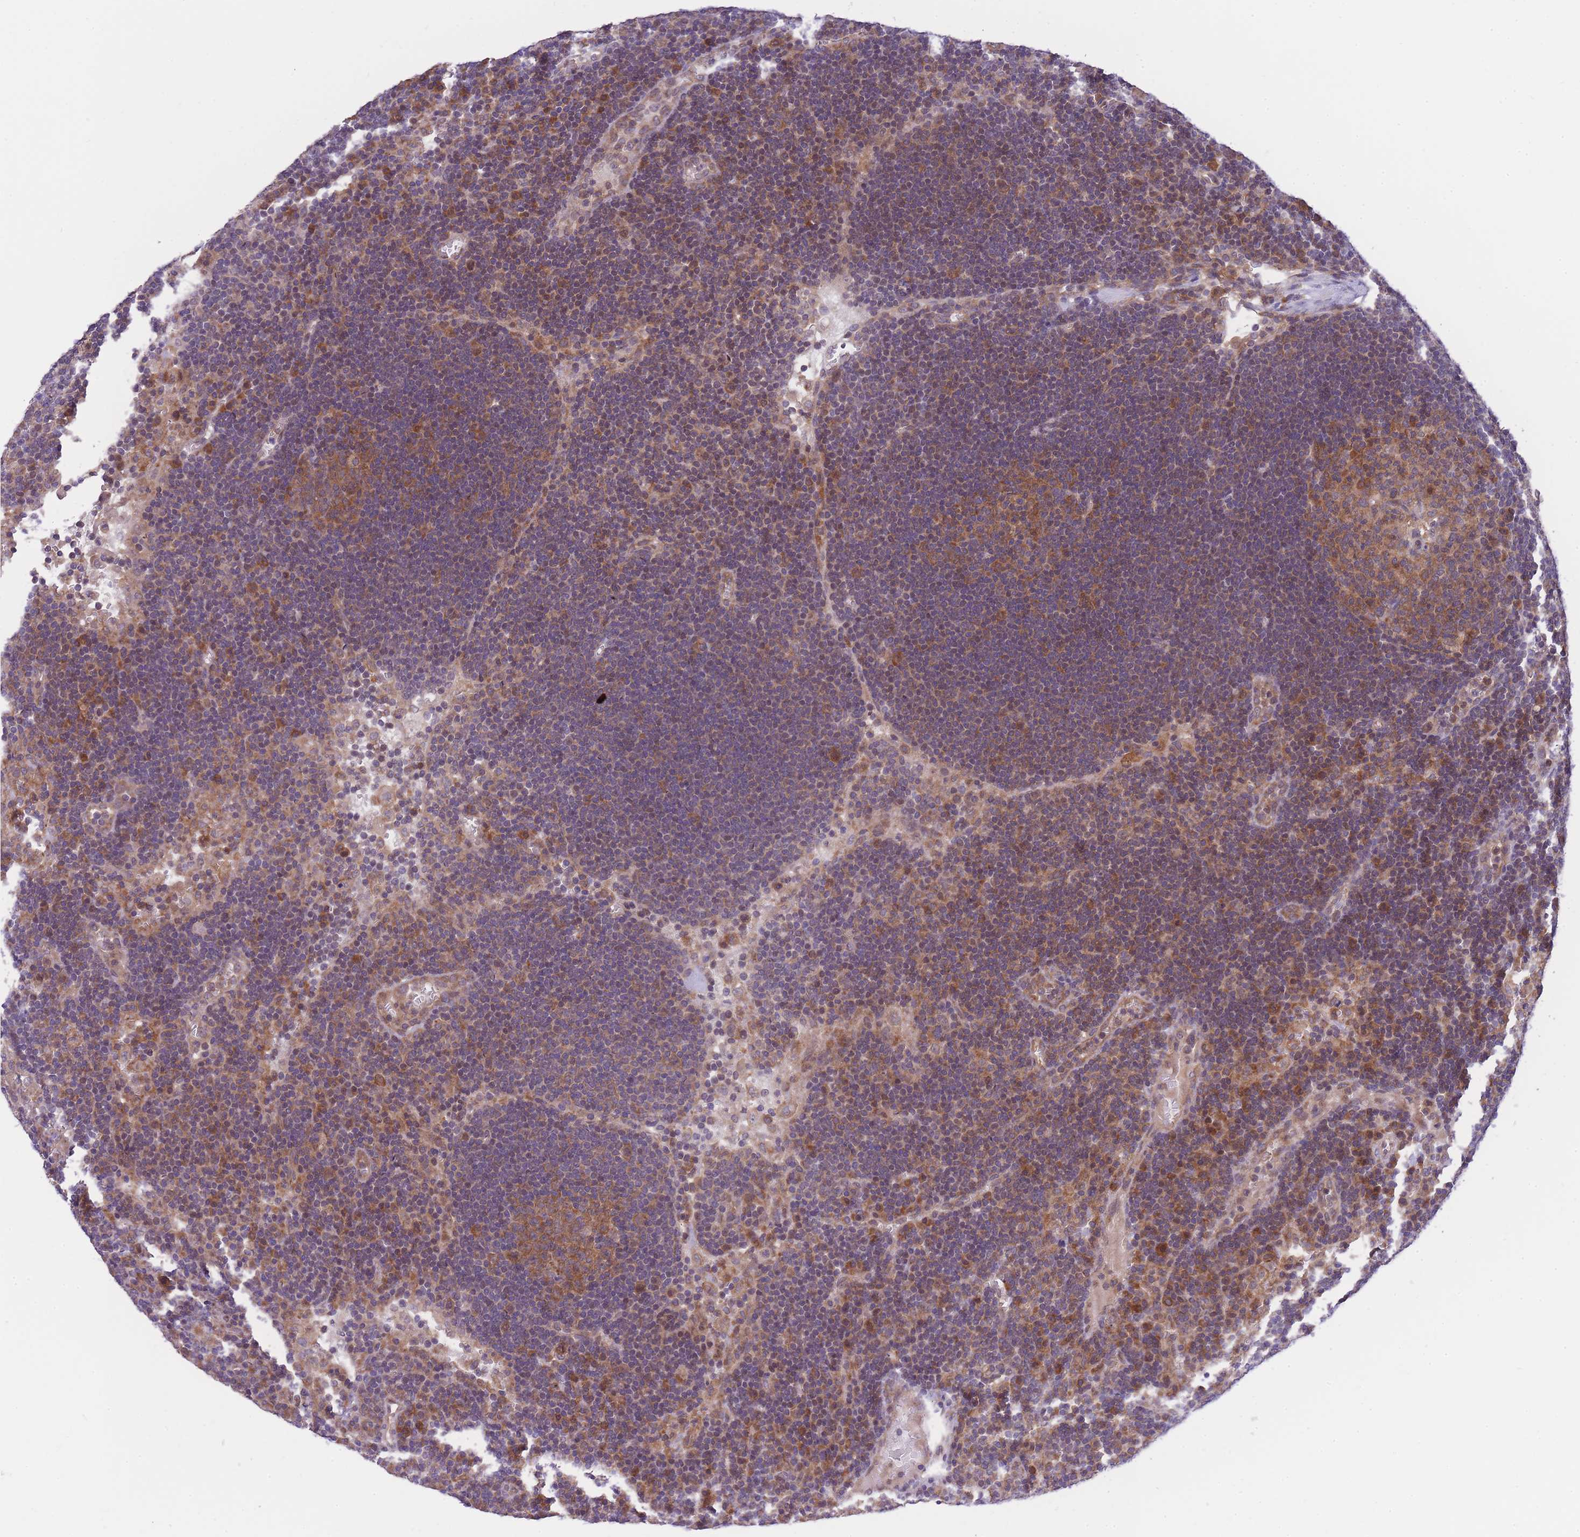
{"staining": {"intensity": "moderate", "quantity": ">75%", "location": "cytoplasmic/membranous"}, "tissue": "lymph node", "cell_type": "Germinal center cells", "image_type": "normal", "snomed": [{"axis": "morphology", "description": "Normal tissue, NOS"}, {"axis": "topography", "description": "Lymph node"}], "caption": "IHC of benign human lymph node demonstrates medium levels of moderate cytoplasmic/membranous positivity in about >75% of germinal center cells.", "gene": "EIF2B2", "patient": {"sex": "male", "age": 62}}